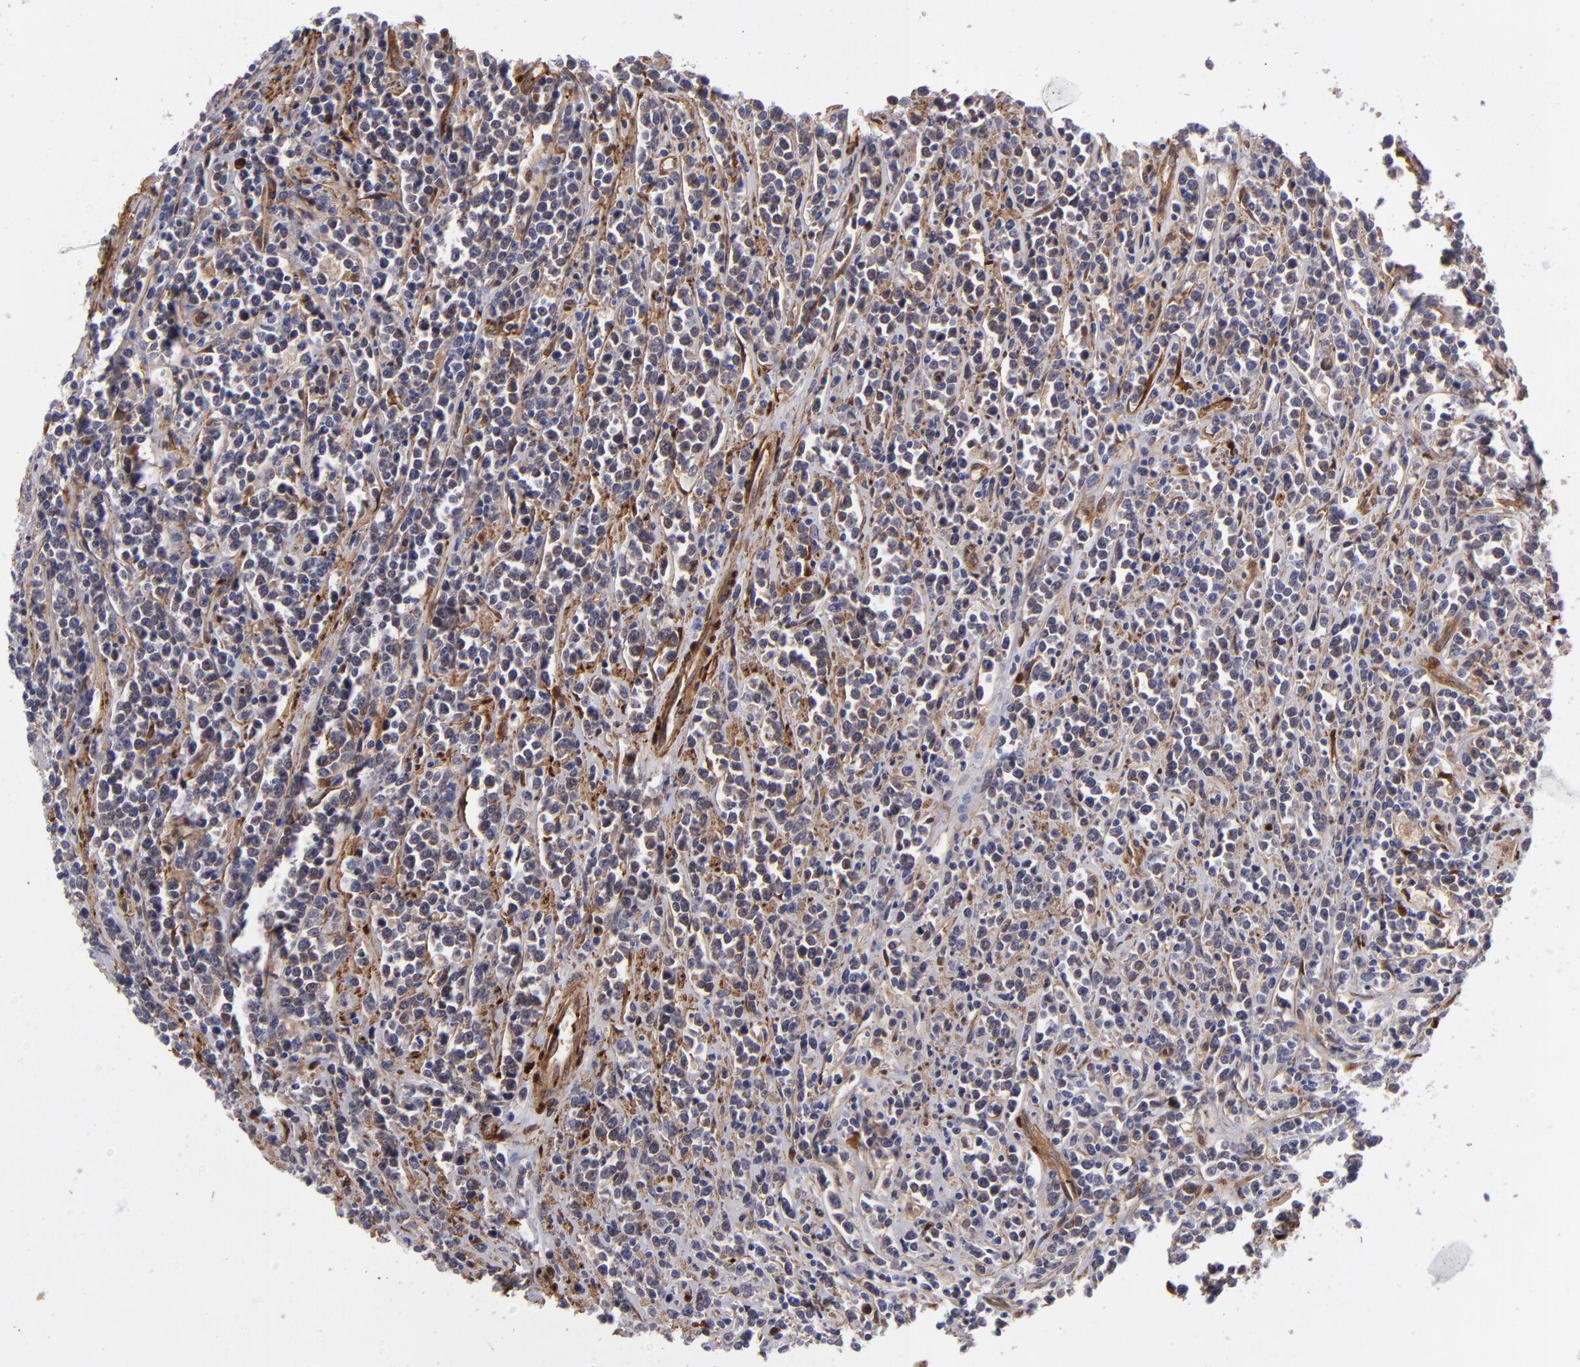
{"staining": {"intensity": "negative", "quantity": "none", "location": "none"}, "tissue": "lymphoma", "cell_type": "Tumor cells", "image_type": "cancer", "snomed": [{"axis": "morphology", "description": "Malignant lymphoma, non-Hodgkin's type, High grade"}, {"axis": "topography", "description": "Small intestine"}, {"axis": "topography", "description": "Colon"}], "caption": "Immunohistochemical staining of human lymphoma exhibits no significant staining in tumor cells.", "gene": "VCL", "patient": {"sex": "male", "age": 8}}